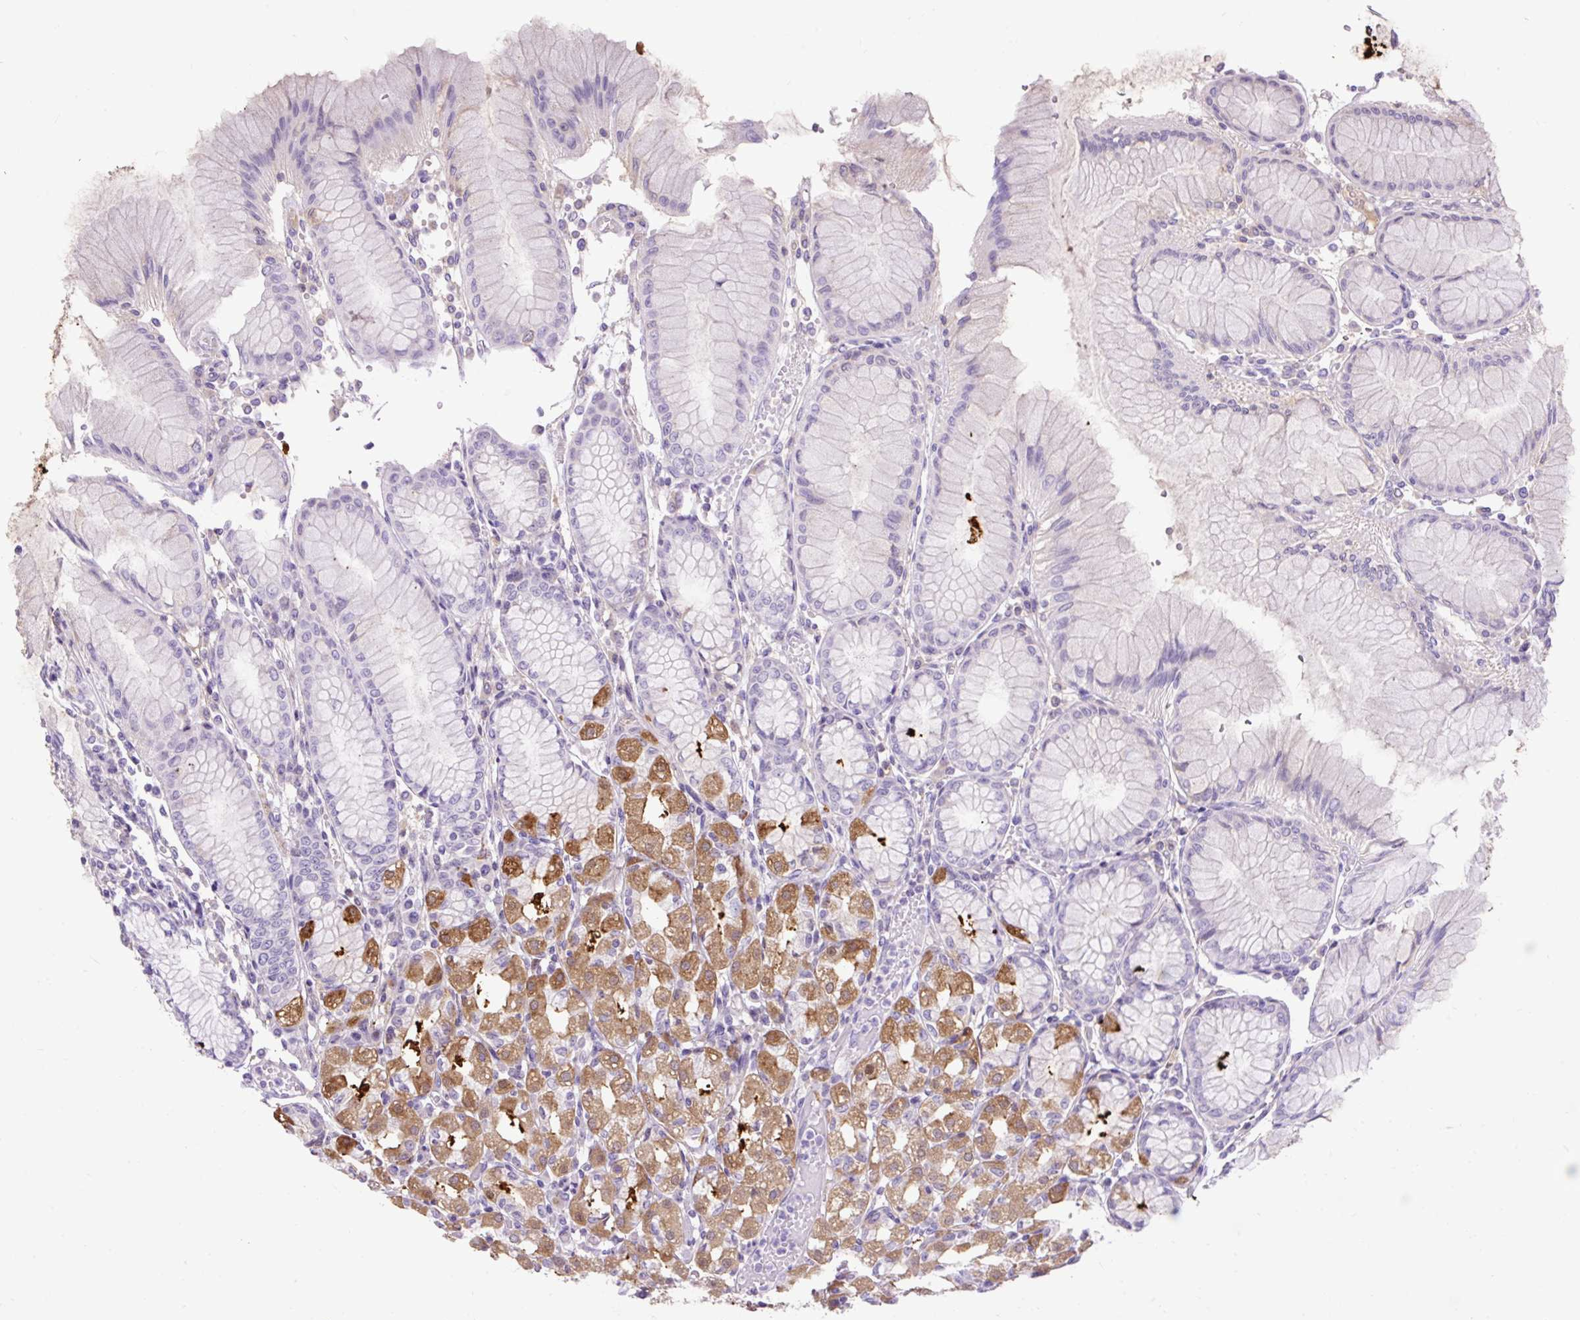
{"staining": {"intensity": "strong", "quantity": "25%-75%", "location": "cytoplasmic/membranous"}, "tissue": "stomach", "cell_type": "Glandular cells", "image_type": "normal", "snomed": [{"axis": "morphology", "description": "Normal tissue, NOS"}, {"axis": "topography", "description": "Stomach"}], "caption": "This micrograph demonstrates IHC staining of normal human stomach, with high strong cytoplasmic/membranous positivity in about 25%-75% of glandular cells.", "gene": "SPTBN5", "patient": {"sex": "female", "age": 57}}